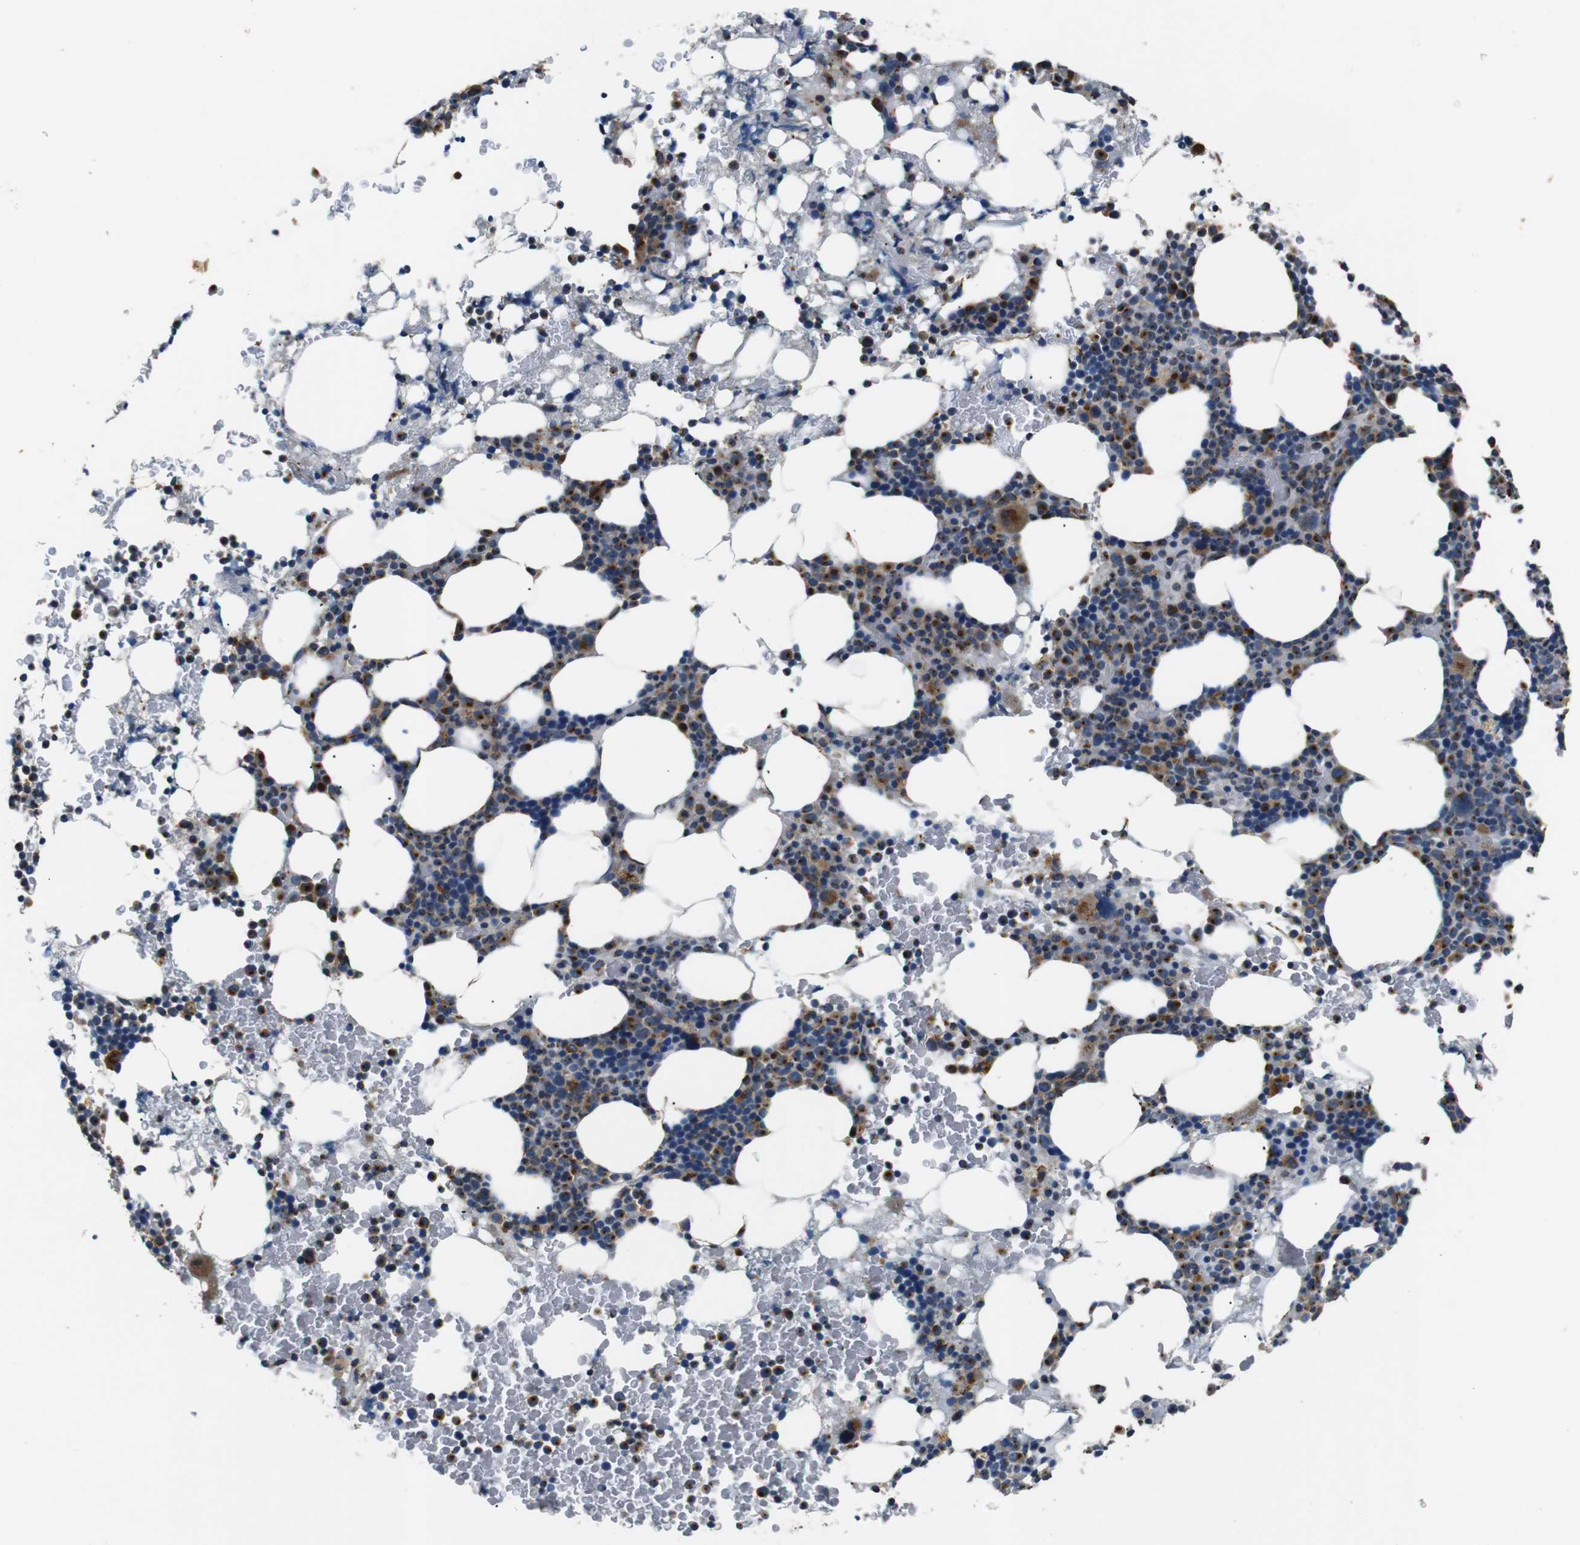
{"staining": {"intensity": "moderate", "quantity": "25%-75%", "location": "cytoplasmic/membranous"}, "tissue": "bone marrow", "cell_type": "Hematopoietic cells", "image_type": "normal", "snomed": [{"axis": "morphology", "description": "Normal tissue, NOS"}, {"axis": "morphology", "description": "Inflammation, NOS"}, {"axis": "topography", "description": "Bone marrow"}], "caption": "Protein analysis of unremarkable bone marrow demonstrates moderate cytoplasmic/membranous positivity in about 25%-75% of hematopoietic cells.", "gene": "TMED2", "patient": {"sex": "female", "age": 84}}